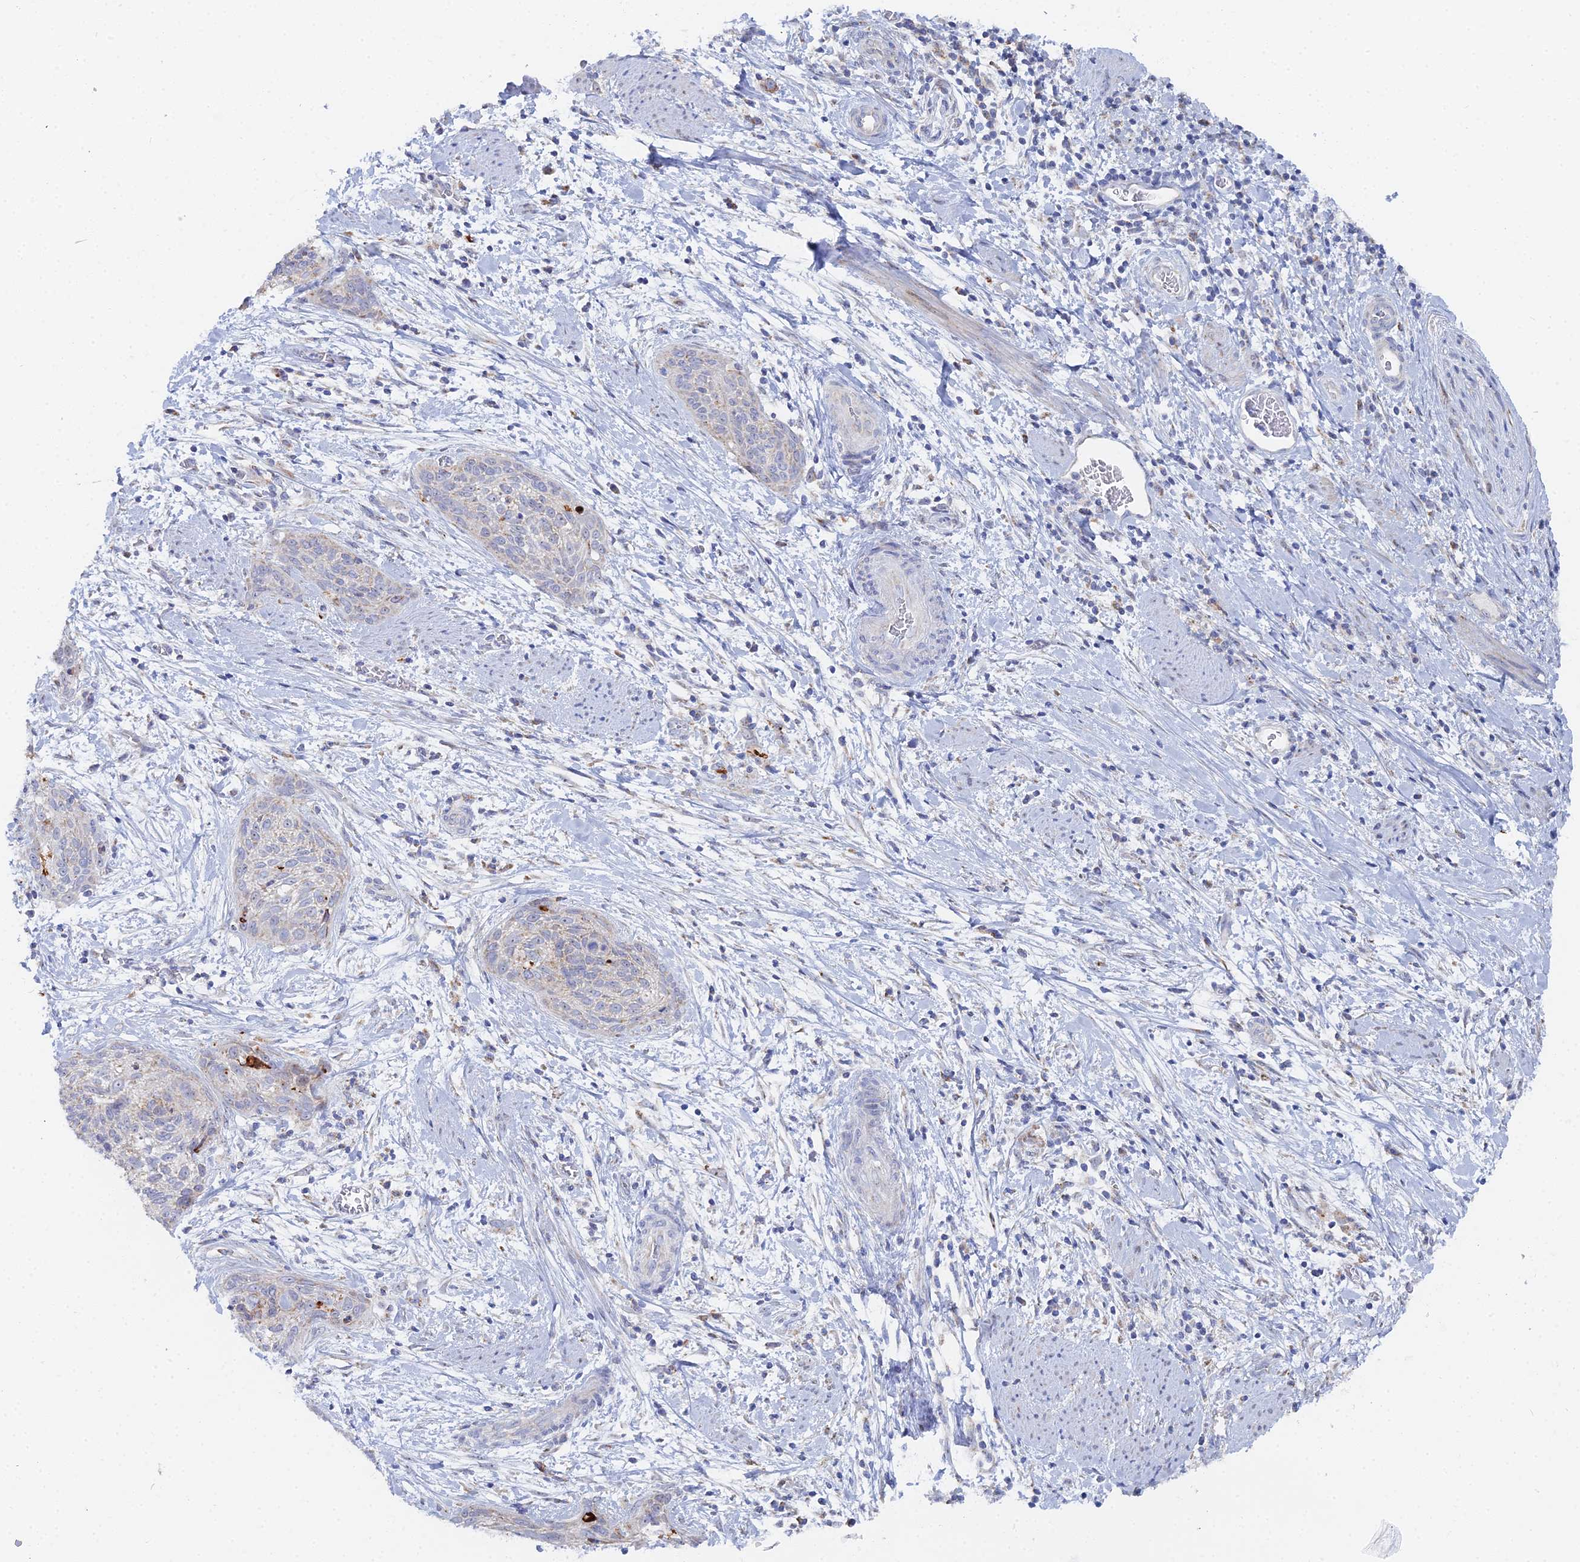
{"staining": {"intensity": "negative", "quantity": "none", "location": "none"}, "tissue": "cervical cancer", "cell_type": "Tumor cells", "image_type": "cancer", "snomed": [{"axis": "morphology", "description": "Squamous cell carcinoma, NOS"}, {"axis": "topography", "description": "Cervix"}], "caption": "Immunohistochemistry (IHC) image of squamous cell carcinoma (cervical) stained for a protein (brown), which shows no positivity in tumor cells.", "gene": "MPC1", "patient": {"sex": "female", "age": 55}}